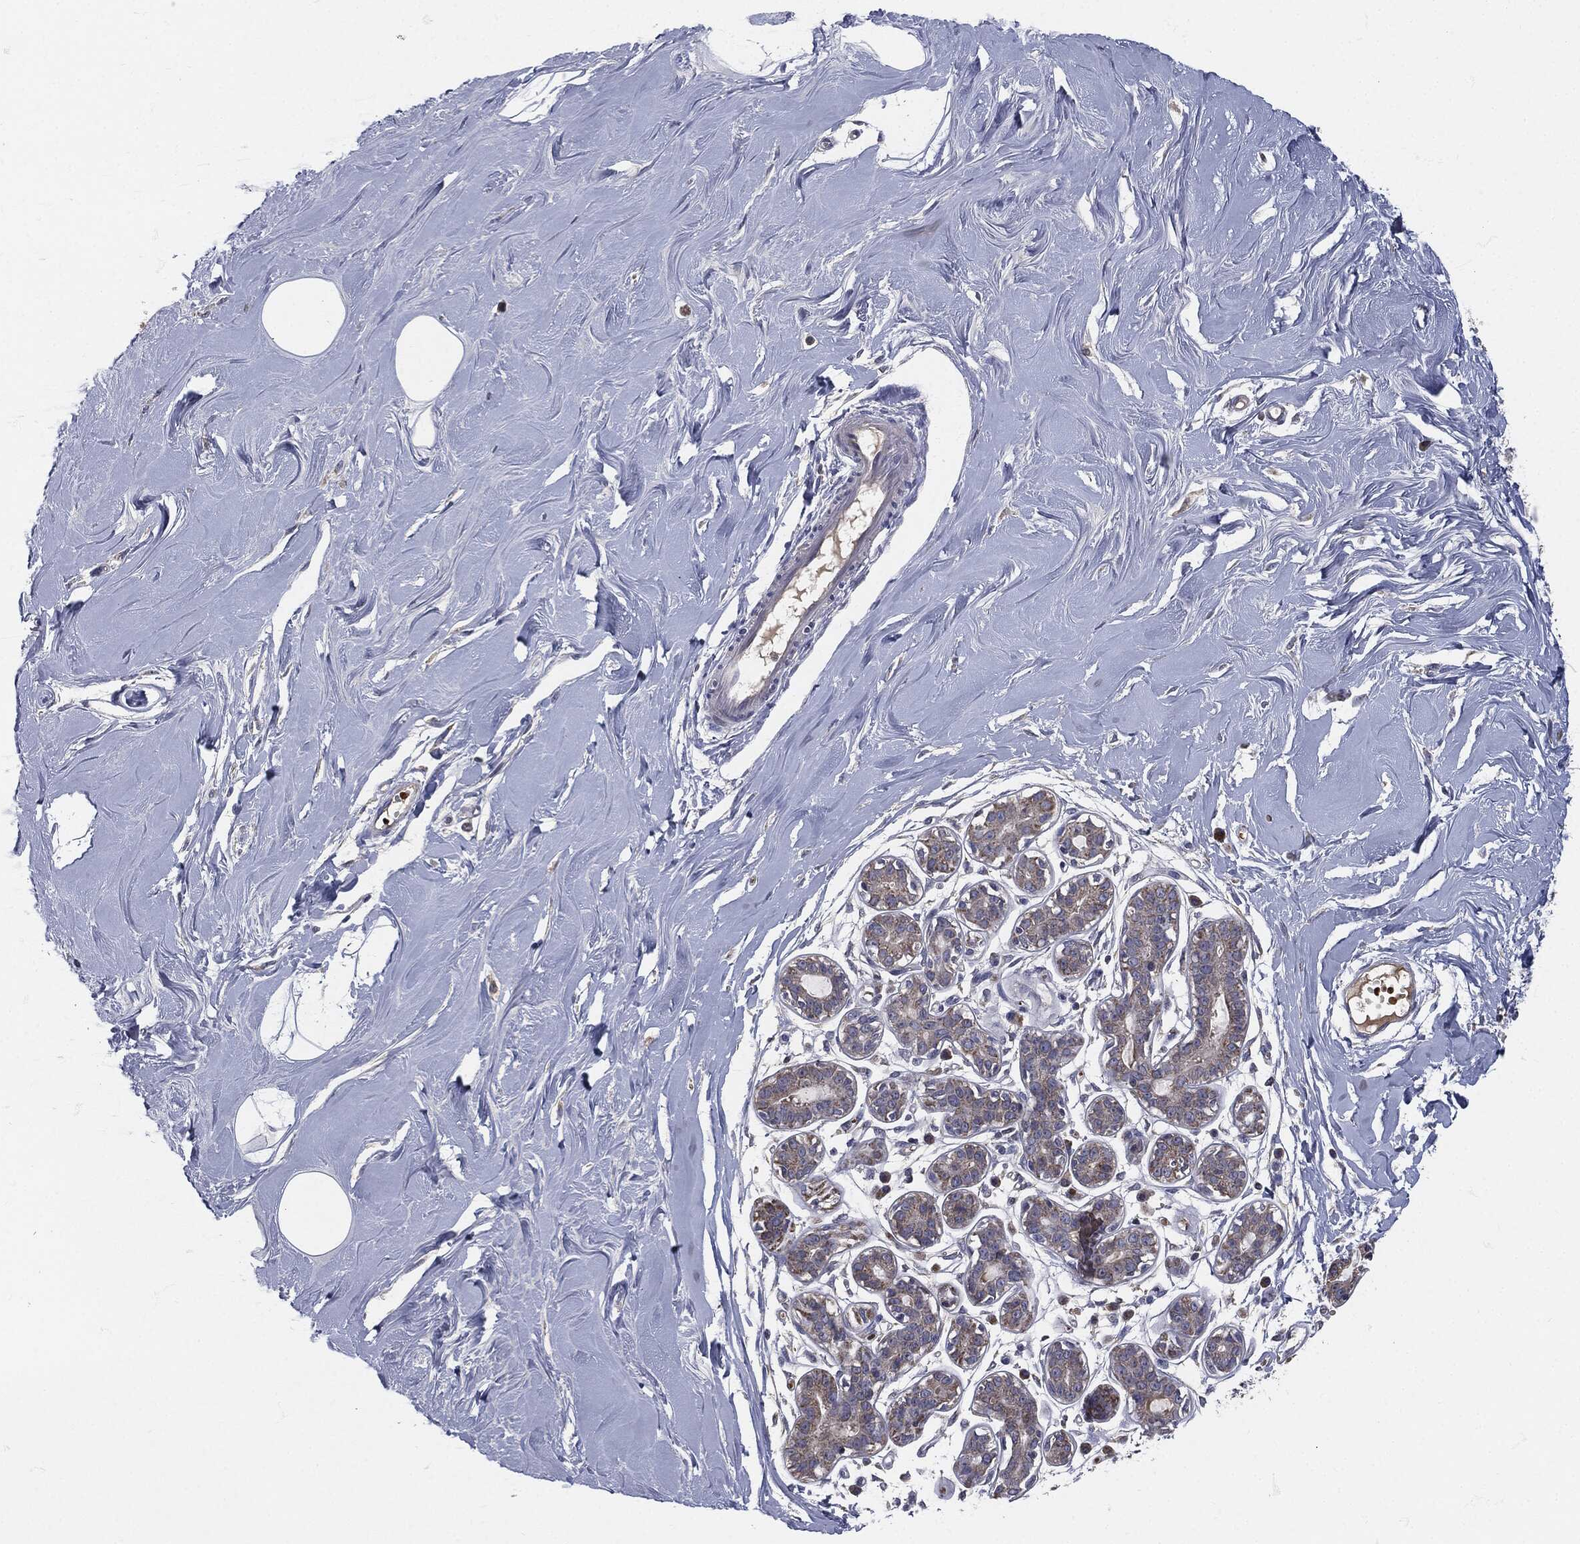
{"staining": {"intensity": "negative", "quantity": "none", "location": "none"}, "tissue": "adipose tissue", "cell_type": "Adipocytes", "image_type": "normal", "snomed": [{"axis": "morphology", "description": "Normal tissue, NOS"}, {"axis": "topography", "description": "Breast"}], "caption": "A high-resolution image shows IHC staining of normal adipose tissue, which demonstrates no significant staining in adipocytes. (DAB (3,3'-diaminobenzidine) IHC with hematoxylin counter stain).", "gene": "SIGLEC9", "patient": {"sex": "female", "age": 49}}